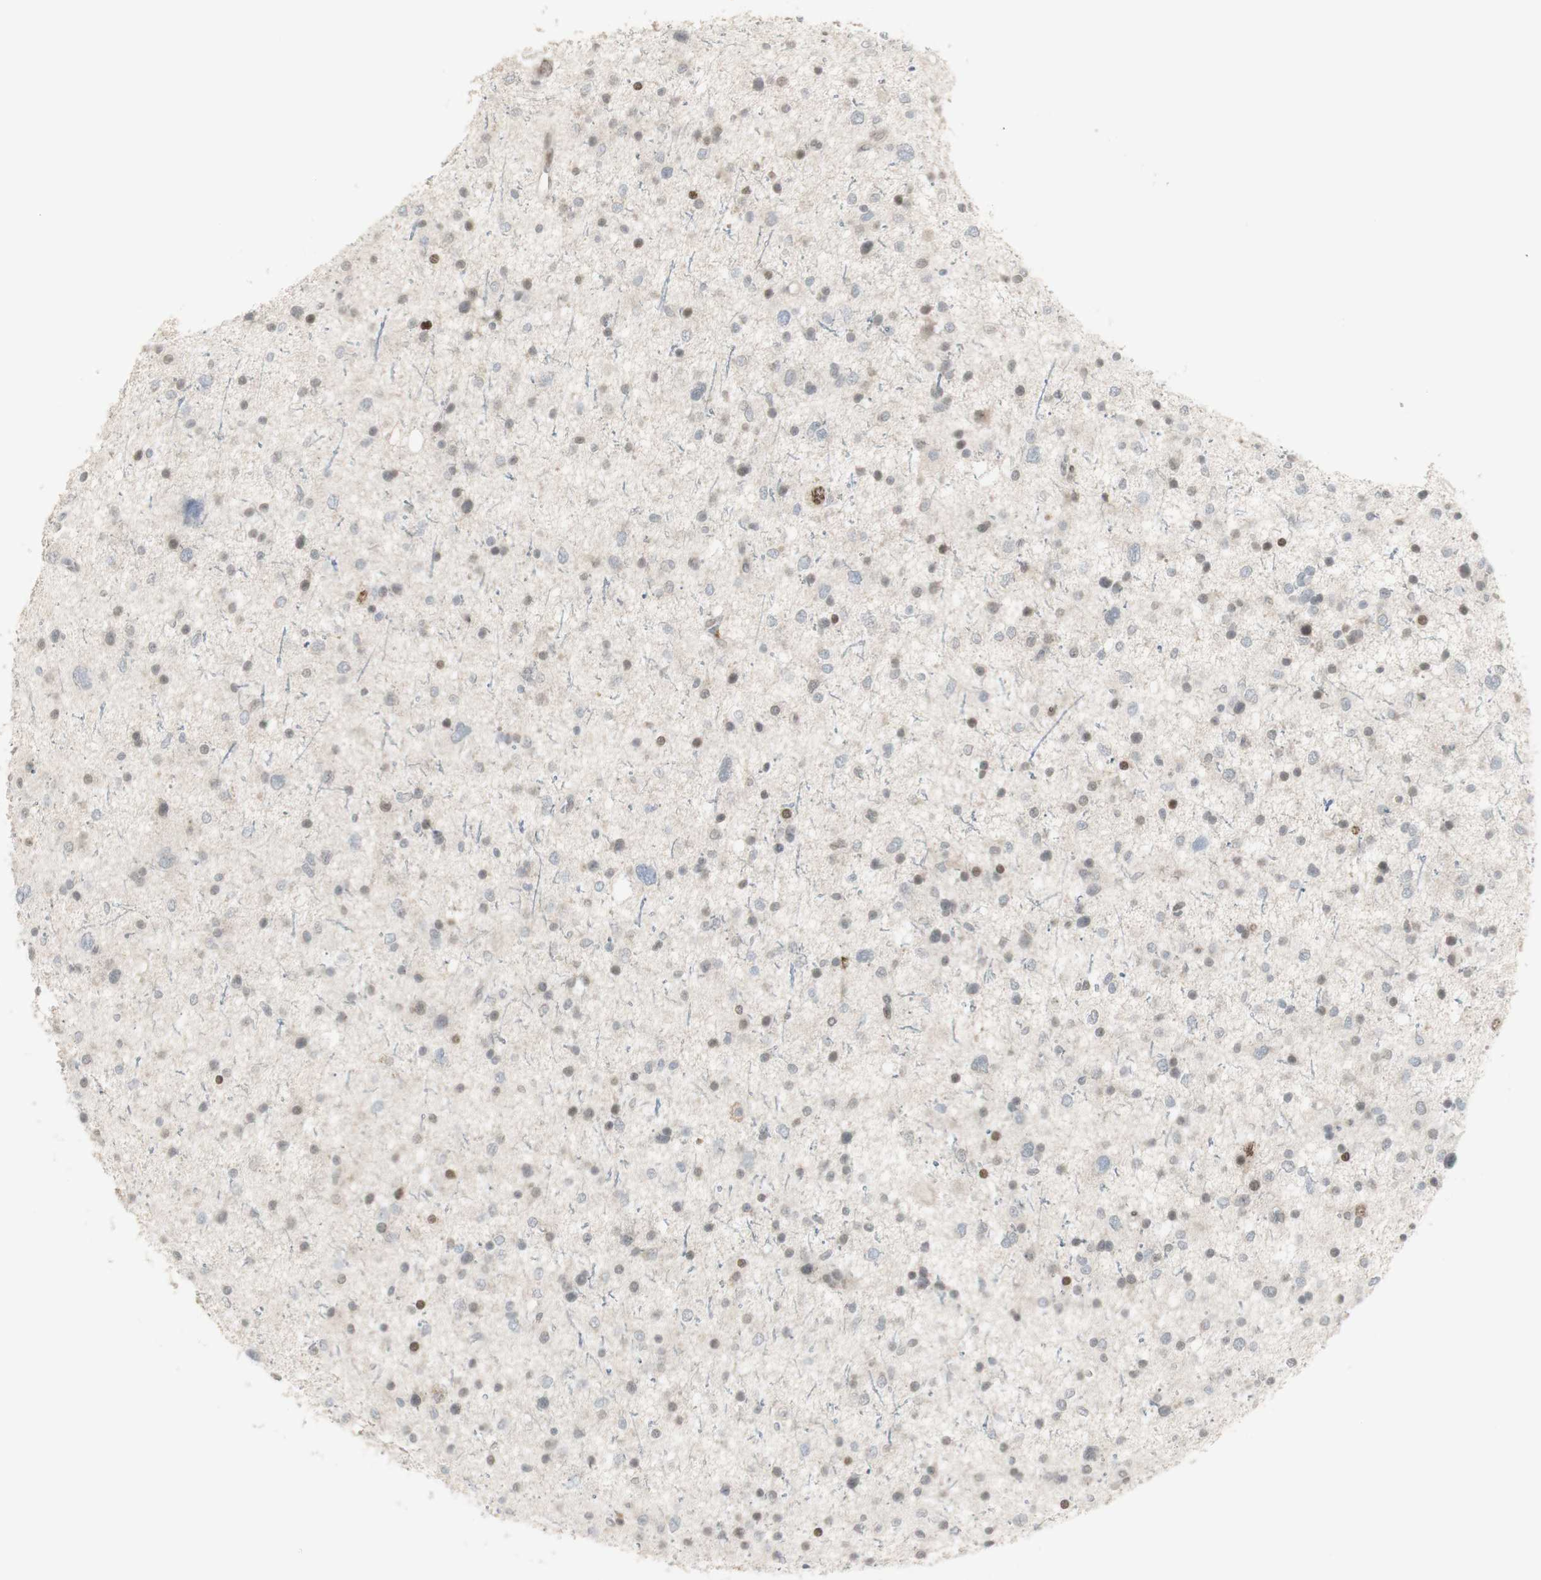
{"staining": {"intensity": "strong", "quantity": "<25%", "location": "nuclear"}, "tissue": "glioma", "cell_type": "Tumor cells", "image_type": "cancer", "snomed": [{"axis": "morphology", "description": "Glioma, malignant, Low grade"}, {"axis": "topography", "description": "Brain"}], "caption": "Brown immunohistochemical staining in human glioma exhibits strong nuclear positivity in approximately <25% of tumor cells.", "gene": "C1orf116", "patient": {"sex": "female", "age": 37}}